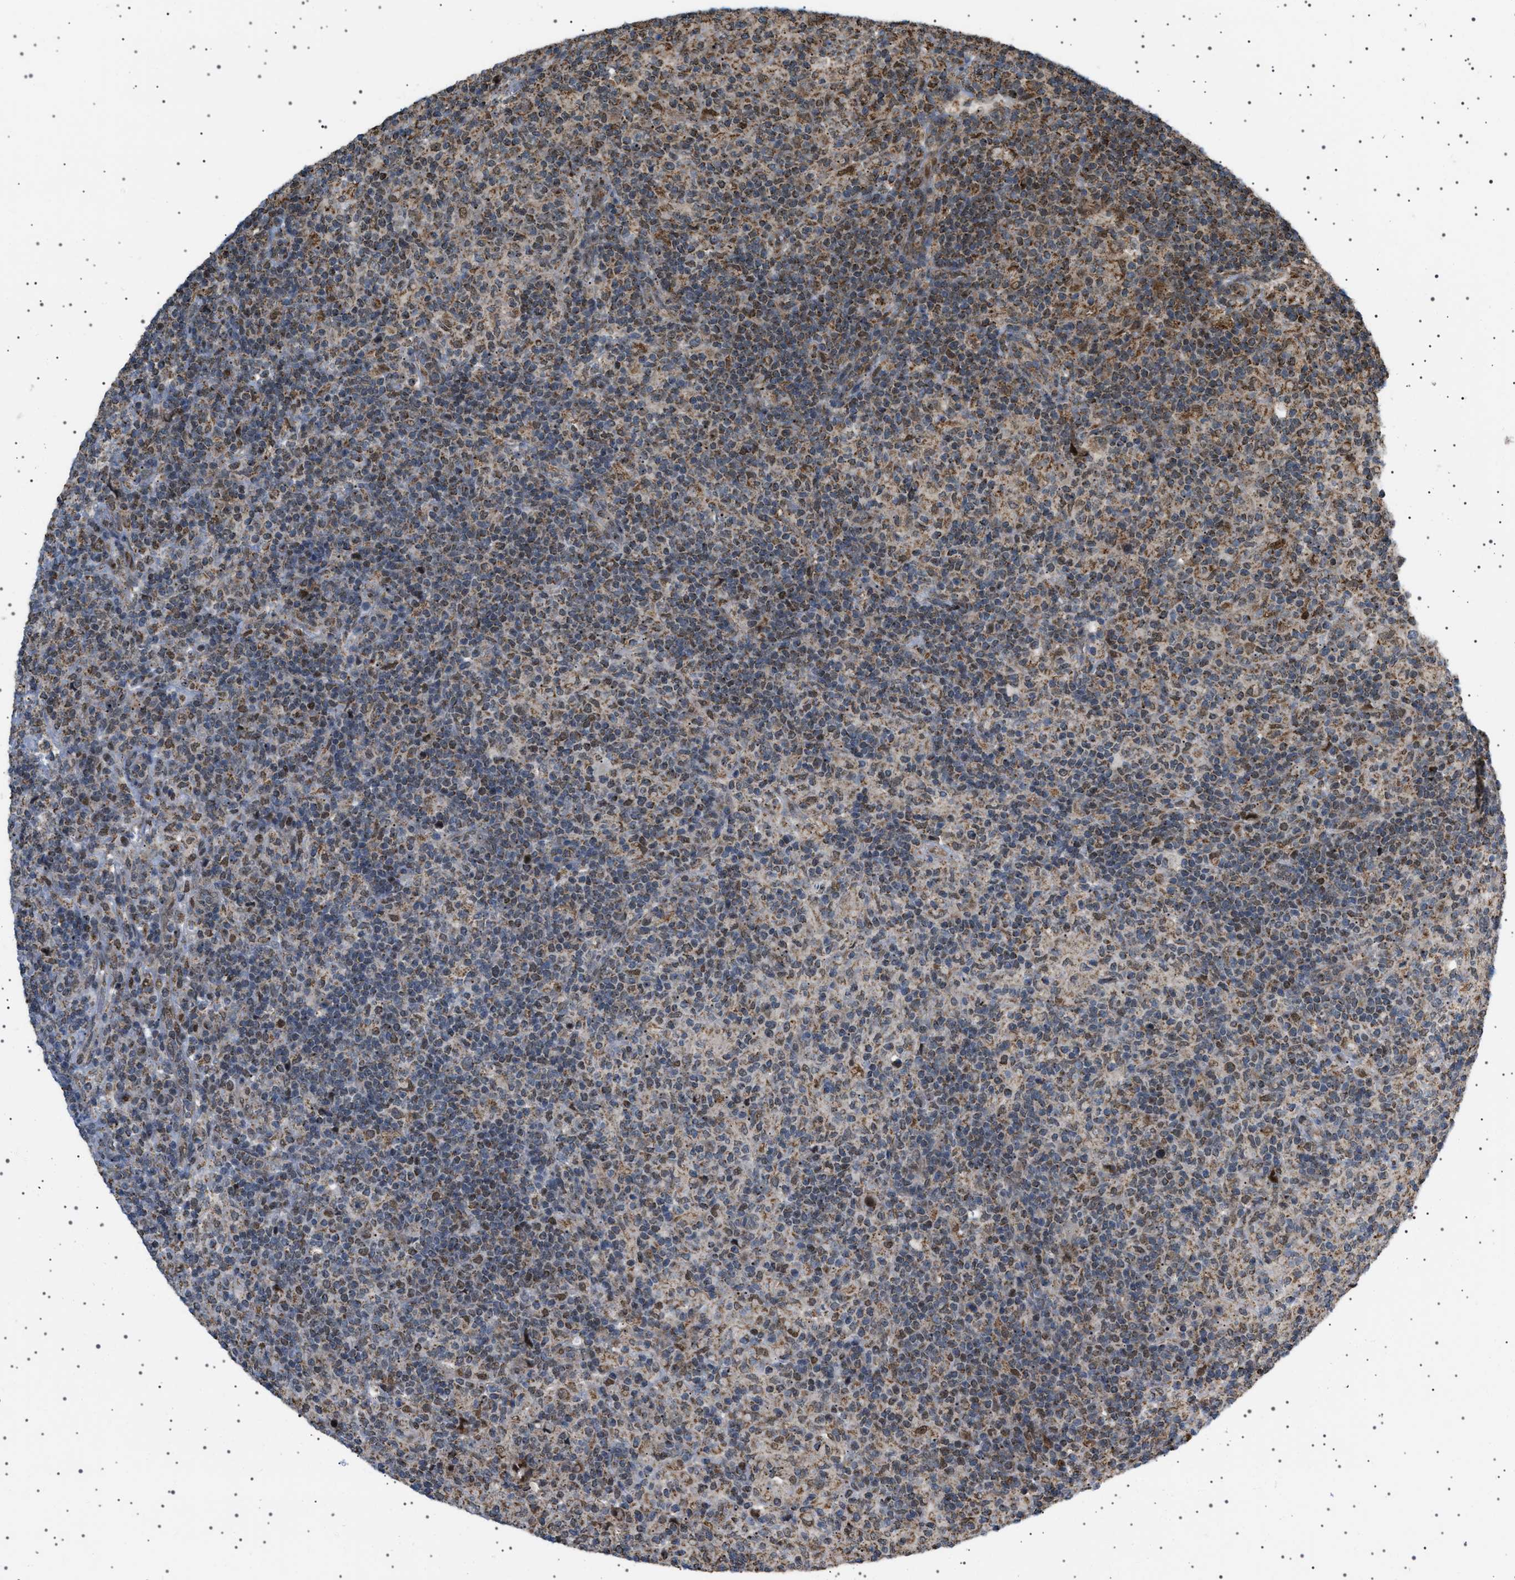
{"staining": {"intensity": "weak", "quantity": "25%-75%", "location": "cytoplasmic/membranous,nuclear"}, "tissue": "lymphoma", "cell_type": "Tumor cells", "image_type": "cancer", "snomed": [{"axis": "morphology", "description": "Hodgkin's disease, NOS"}, {"axis": "topography", "description": "Lymph node"}], "caption": "This image displays Hodgkin's disease stained with IHC to label a protein in brown. The cytoplasmic/membranous and nuclear of tumor cells show weak positivity for the protein. Nuclei are counter-stained blue.", "gene": "MELK", "patient": {"sex": "male", "age": 70}}